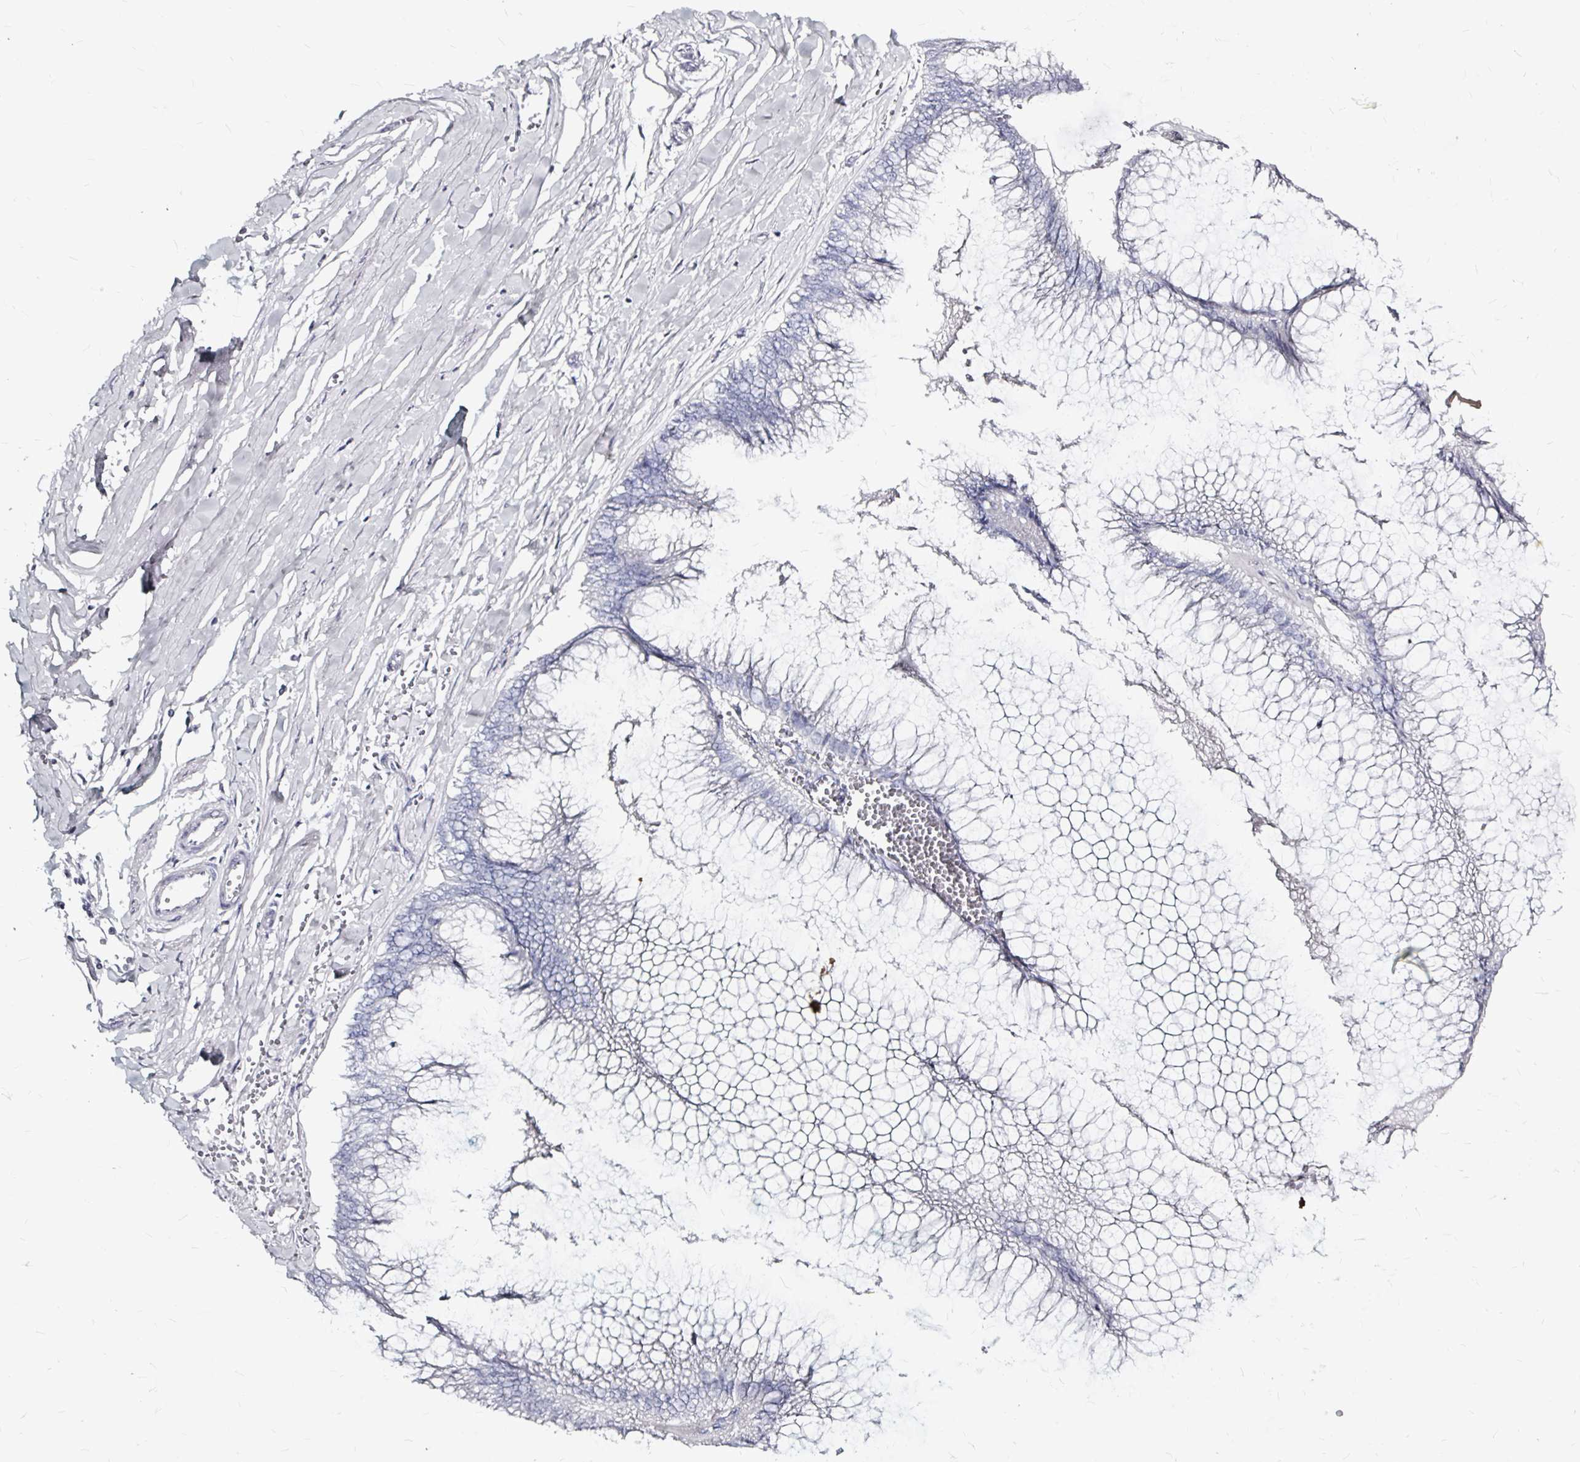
{"staining": {"intensity": "negative", "quantity": "none", "location": "none"}, "tissue": "ovarian cancer", "cell_type": "Tumor cells", "image_type": "cancer", "snomed": [{"axis": "morphology", "description": "Cystadenocarcinoma, mucinous, NOS"}, {"axis": "topography", "description": "Ovary"}], "caption": "Immunohistochemistry image of mucinous cystadenocarcinoma (ovarian) stained for a protein (brown), which demonstrates no expression in tumor cells.", "gene": "LUZP4", "patient": {"sex": "female", "age": 44}}